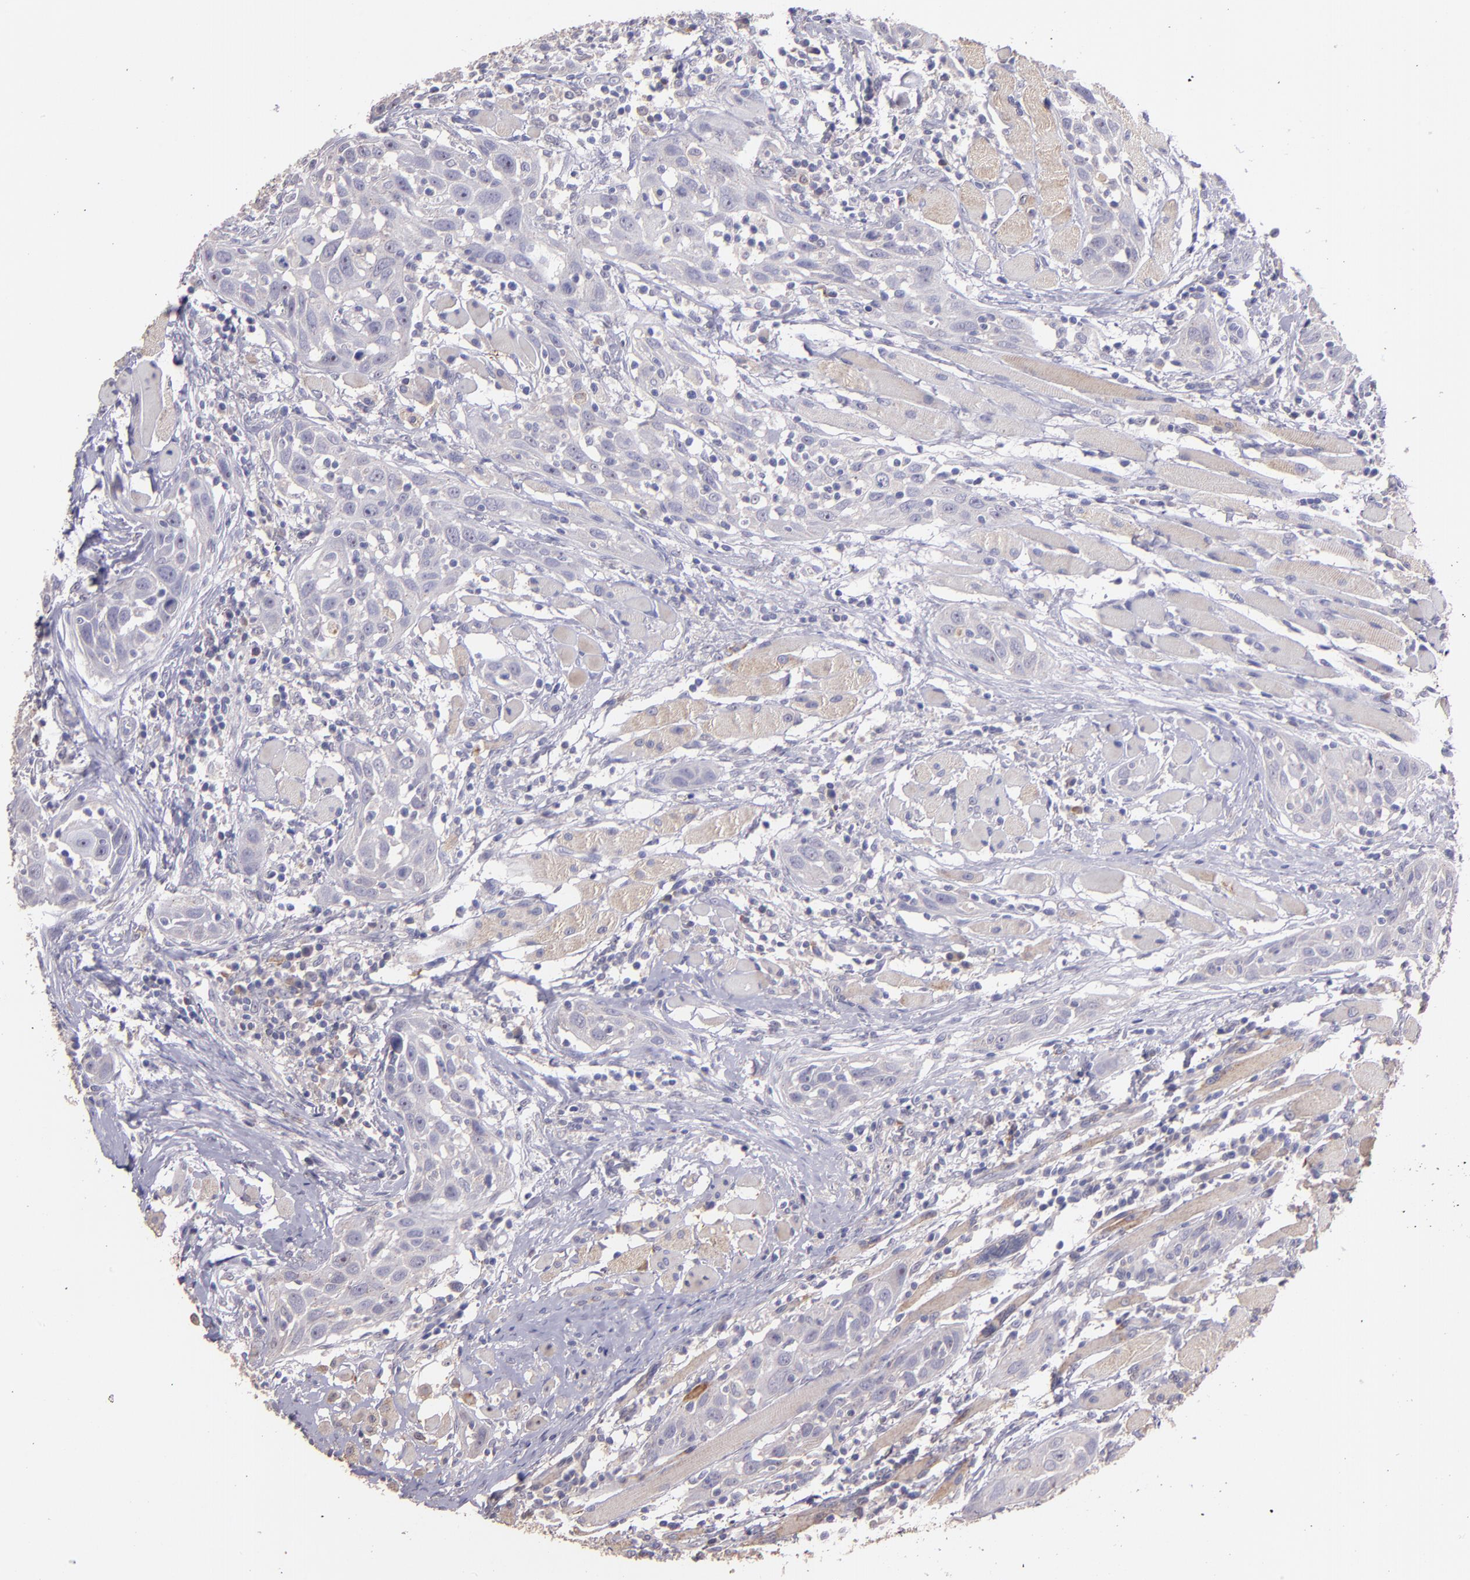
{"staining": {"intensity": "negative", "quantity": "none", "location": "none"}, "tissue": "head and neck cancer", "cell_type": "Tumor cells", "image_type": "cancer", "snomed": [{"axis": "morphology", "description": "Squamous cell carcinoma, NOS"}, {"axis": "topography", "description": "Oral tissue"}, {"axis": "topography", "description": "Head-Neck"}], "caption": "DAB (3,3'-diaminobenzidine) immunohistochemical staining of squamous cell carcinoma (head and neck) demonstrates no significant expression in tumor cells. (Stains: DAB (3,3'-diaminobenzidine) immunohistochemistry (IHC) with hematoxylin counter stain, Microscopy: brightfield microscopy at high magnification).", "gene": "PAPPA", "patient": {"sex": "female", "age": 50}}